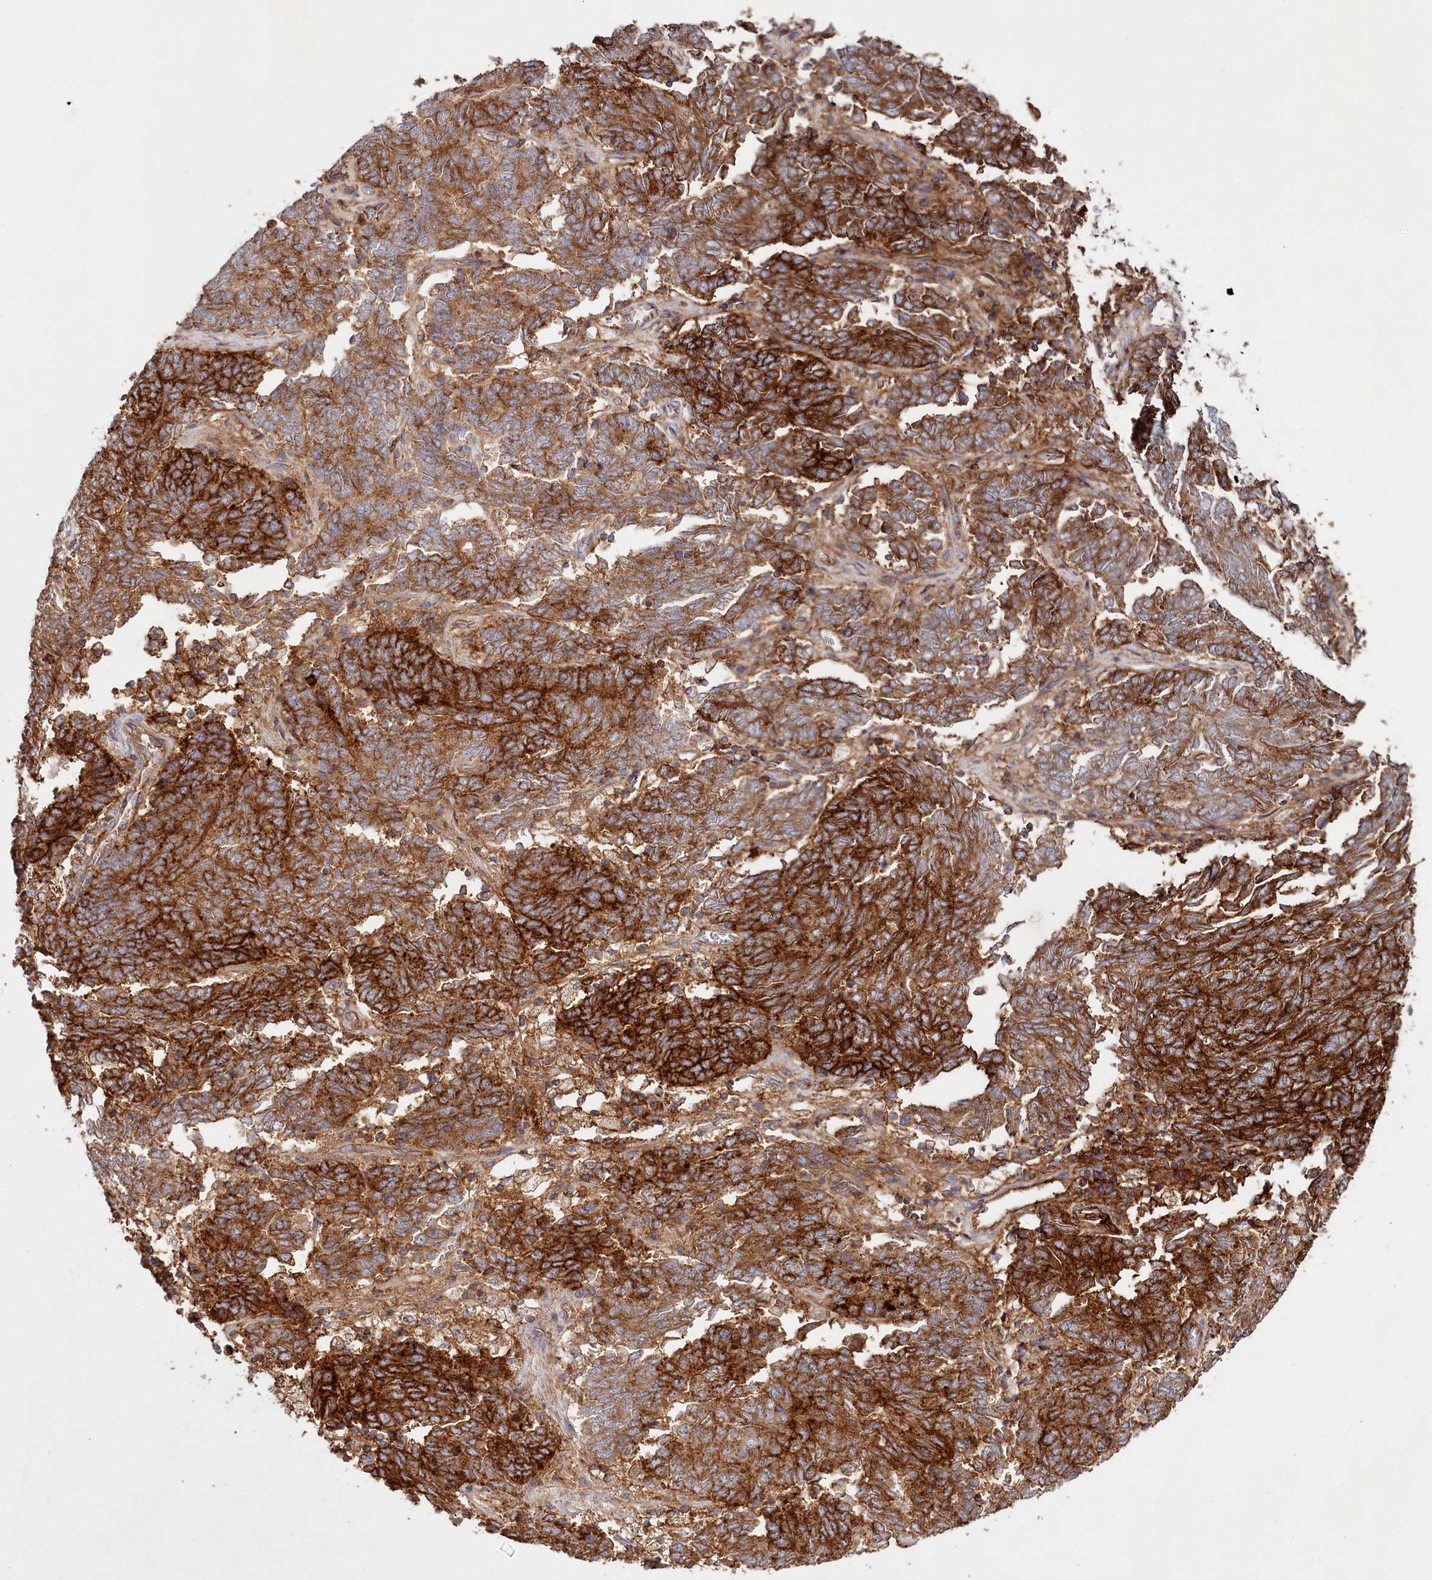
{"staining": {"intensity": "strong", "quantity": ">75%", "location": "cytoplasmic/membranous"}, "tissue": "endometrial cancer", "cell_type": "Tumor cells", "image_type": "cancer", "snomed": [{"axis": "morphology", "description": "Adenocarcinoma, NOS"}, {"axis": "topography", "description": "Endometrium"}], "caption": "Endometrial adenocarcinoma was stained to show a protein in brown. There is high levels of strong cytoplasmic/membranous staining in approximately >75% of tumor cells.", "gene": "RBP5", "patient": {"sex": "female", "age": 80}}